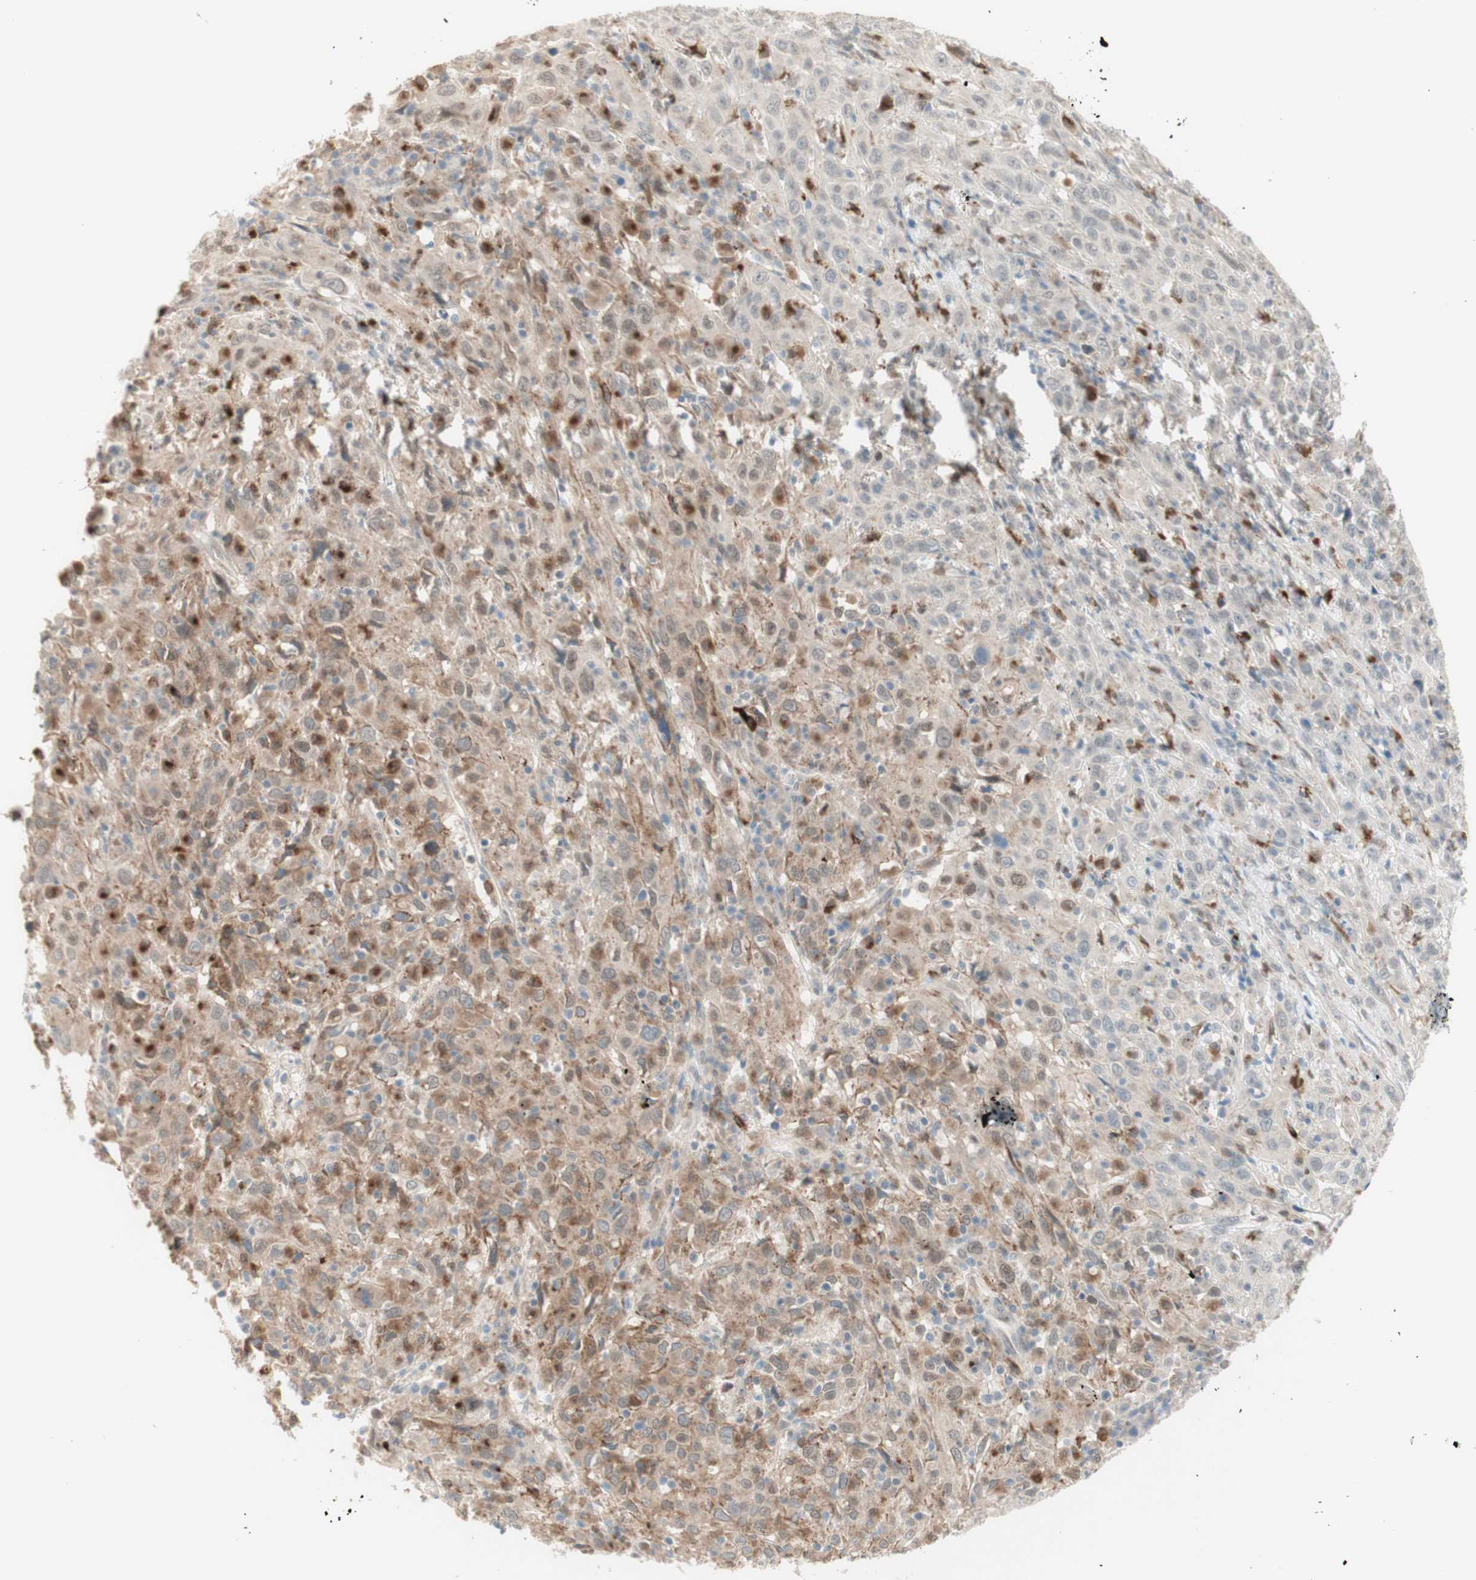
{"staining": {"intensity": "moderate", "quantity": ">75%", "location": "cytoplasmic/membranous,nuclear"}, "tissue": "cervical cancer", "cell_type": "Tumor cells", "image_type": "cancer", "snomed": [{"axis": "morphology", "description": "Squamous cell carcinoma, NOS"}, {"axis": "topography", "description": "Cervix"}], "caption": "Immunohistochemical staining of human cervical cancer (squamous cell carcinoma) reveals medium levels of moderate cytoplasmic/membranous and nuclear expression in about >75% of tumor cells. The staining is performed using DAB brown chromogen to label protein expression. The nuclei are counter-stained blue using hematoxylin.", "gene": "GAPT", "patient": {"sex": "female", "age": 46}}